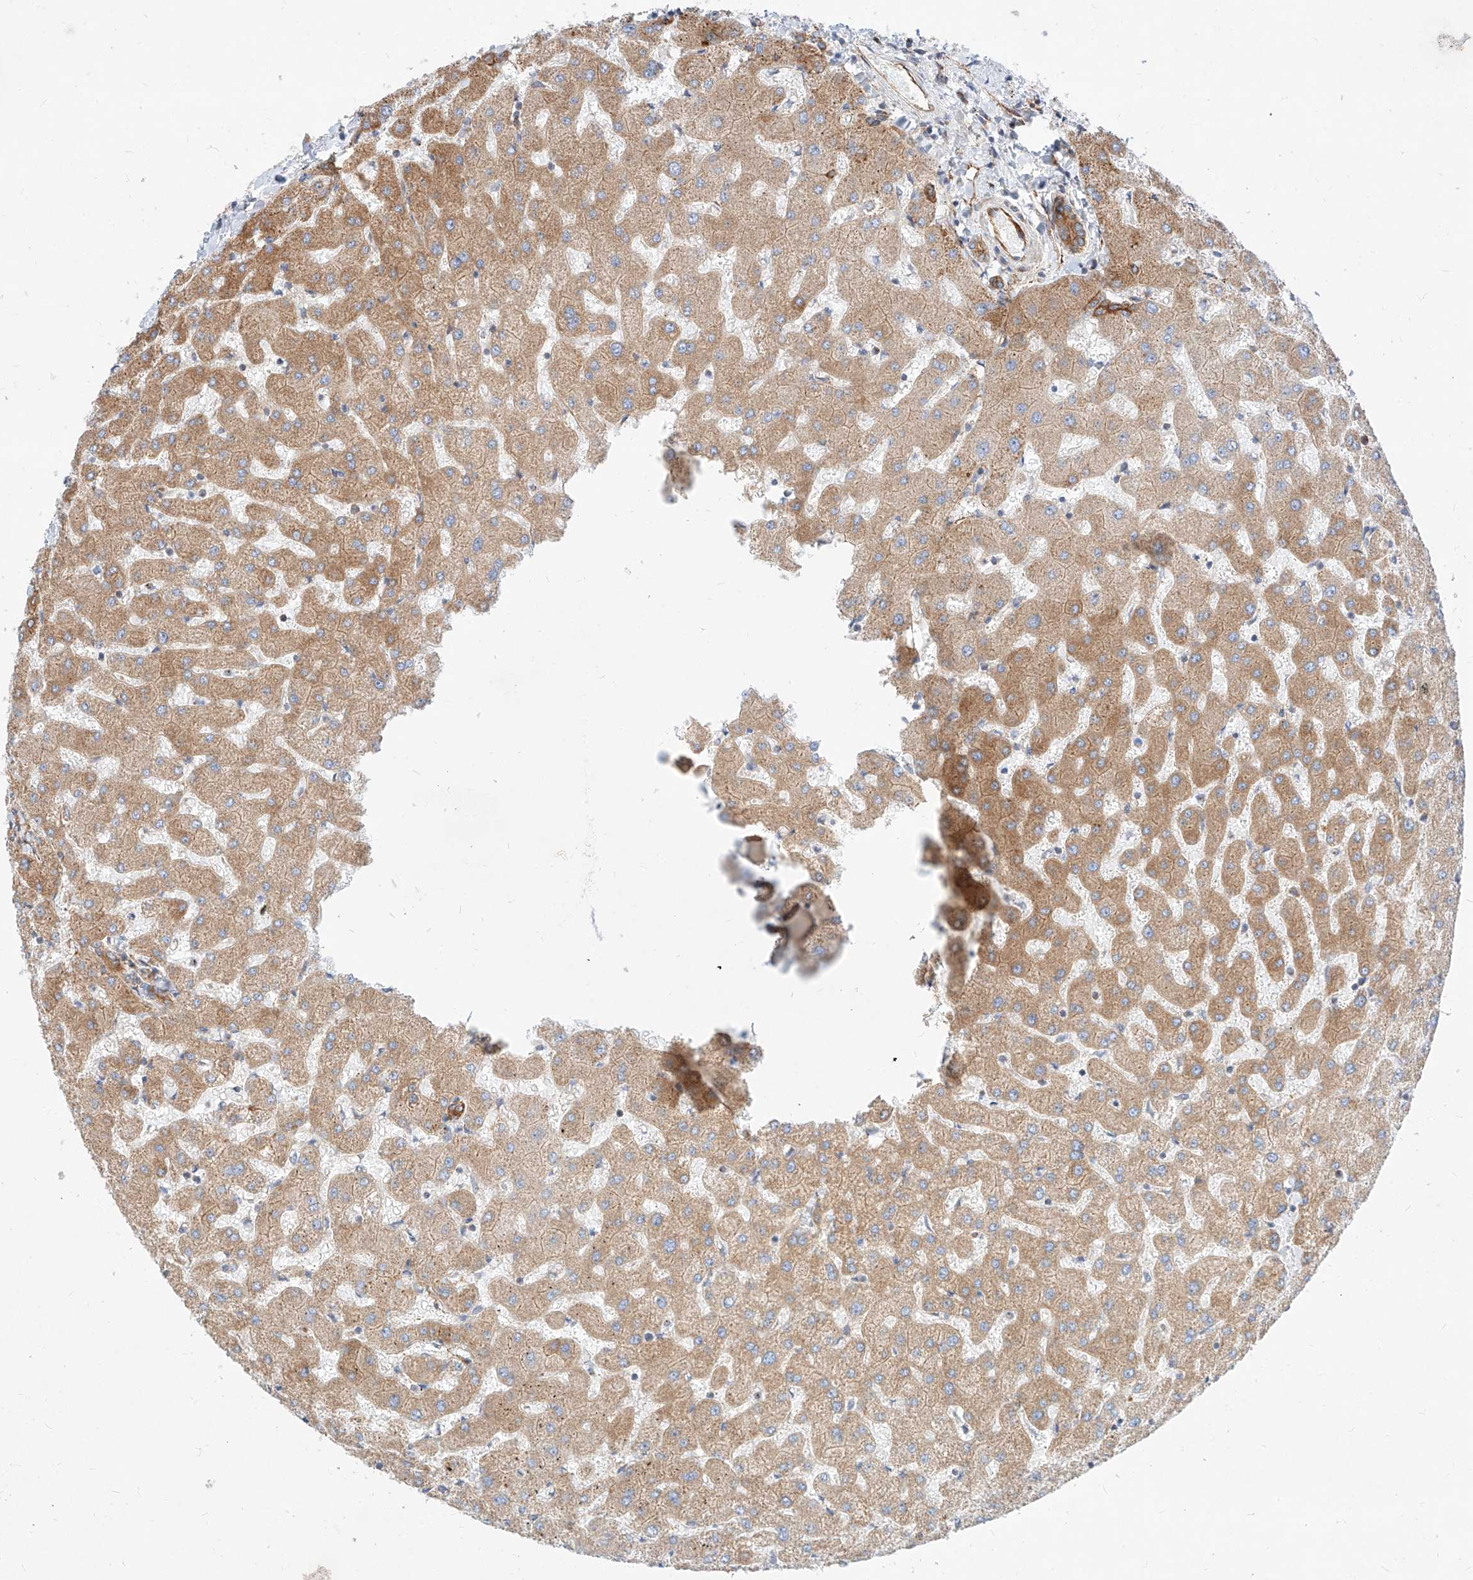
{"staining": {"intensity": "strong", "quantity": ">75%", "location": "cytoplasmic/membranous"}, "tissue": "liver", "cell_type": "Cholangiocytes", "image_type": "normal", "snomed": [{"axis": "morphology", "description": "Normal tissue, NOS"}, {"axis": "topography", "description": "Liver"}], "caption": "A high-resolution micrograph shows immunohistochemistry (IHC) staining of benign liver, which shows strong cytoplasmic/membranous positivity in approximately >75% of cholangiocytes. (DAB (3,3'-diaminobenzidine) IHC with brightfield microscopy, high magnification).", "gene": "CSGALNACT2", "patient": {"sex": "female", "age": 63}}